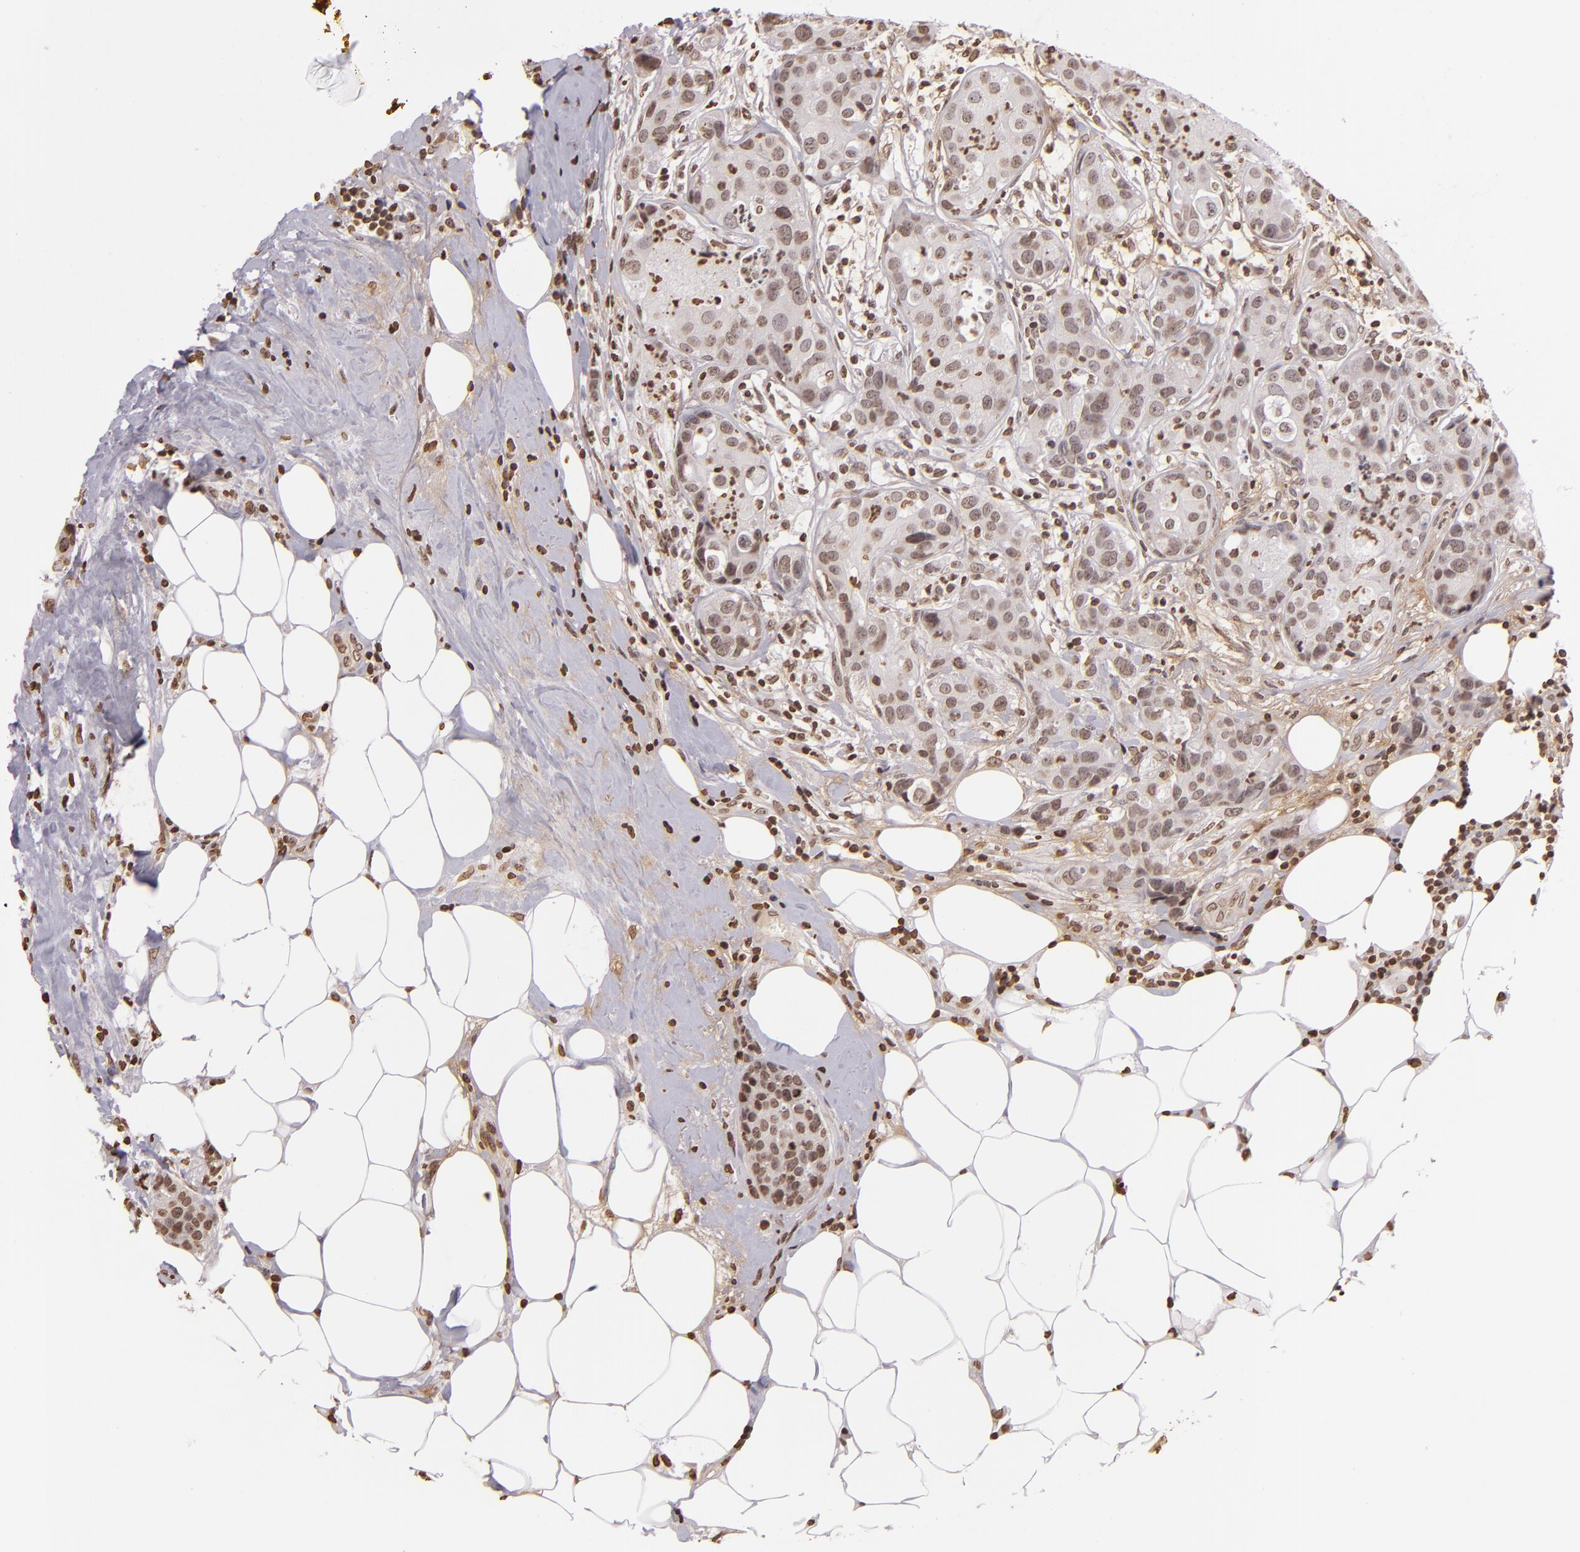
{"staining": {"intensity": "weak", "quantity": ">75%", "location": "nuclear"}, "tissue": "breast cancer", "cell_type": "Tumor cells", "image_type": "cancer", "snomed": [{"axis": "morphology", "description": "Duct carcinoma"}, {"axis": "topography", "description": "Breast"}], "caption": "Protein expression analysis of breast cancer exhibits weak nuclear positivity in about >75% of tumor cells.", "gene": "THRB", "patient": {"sex": "female", "age": 45}}